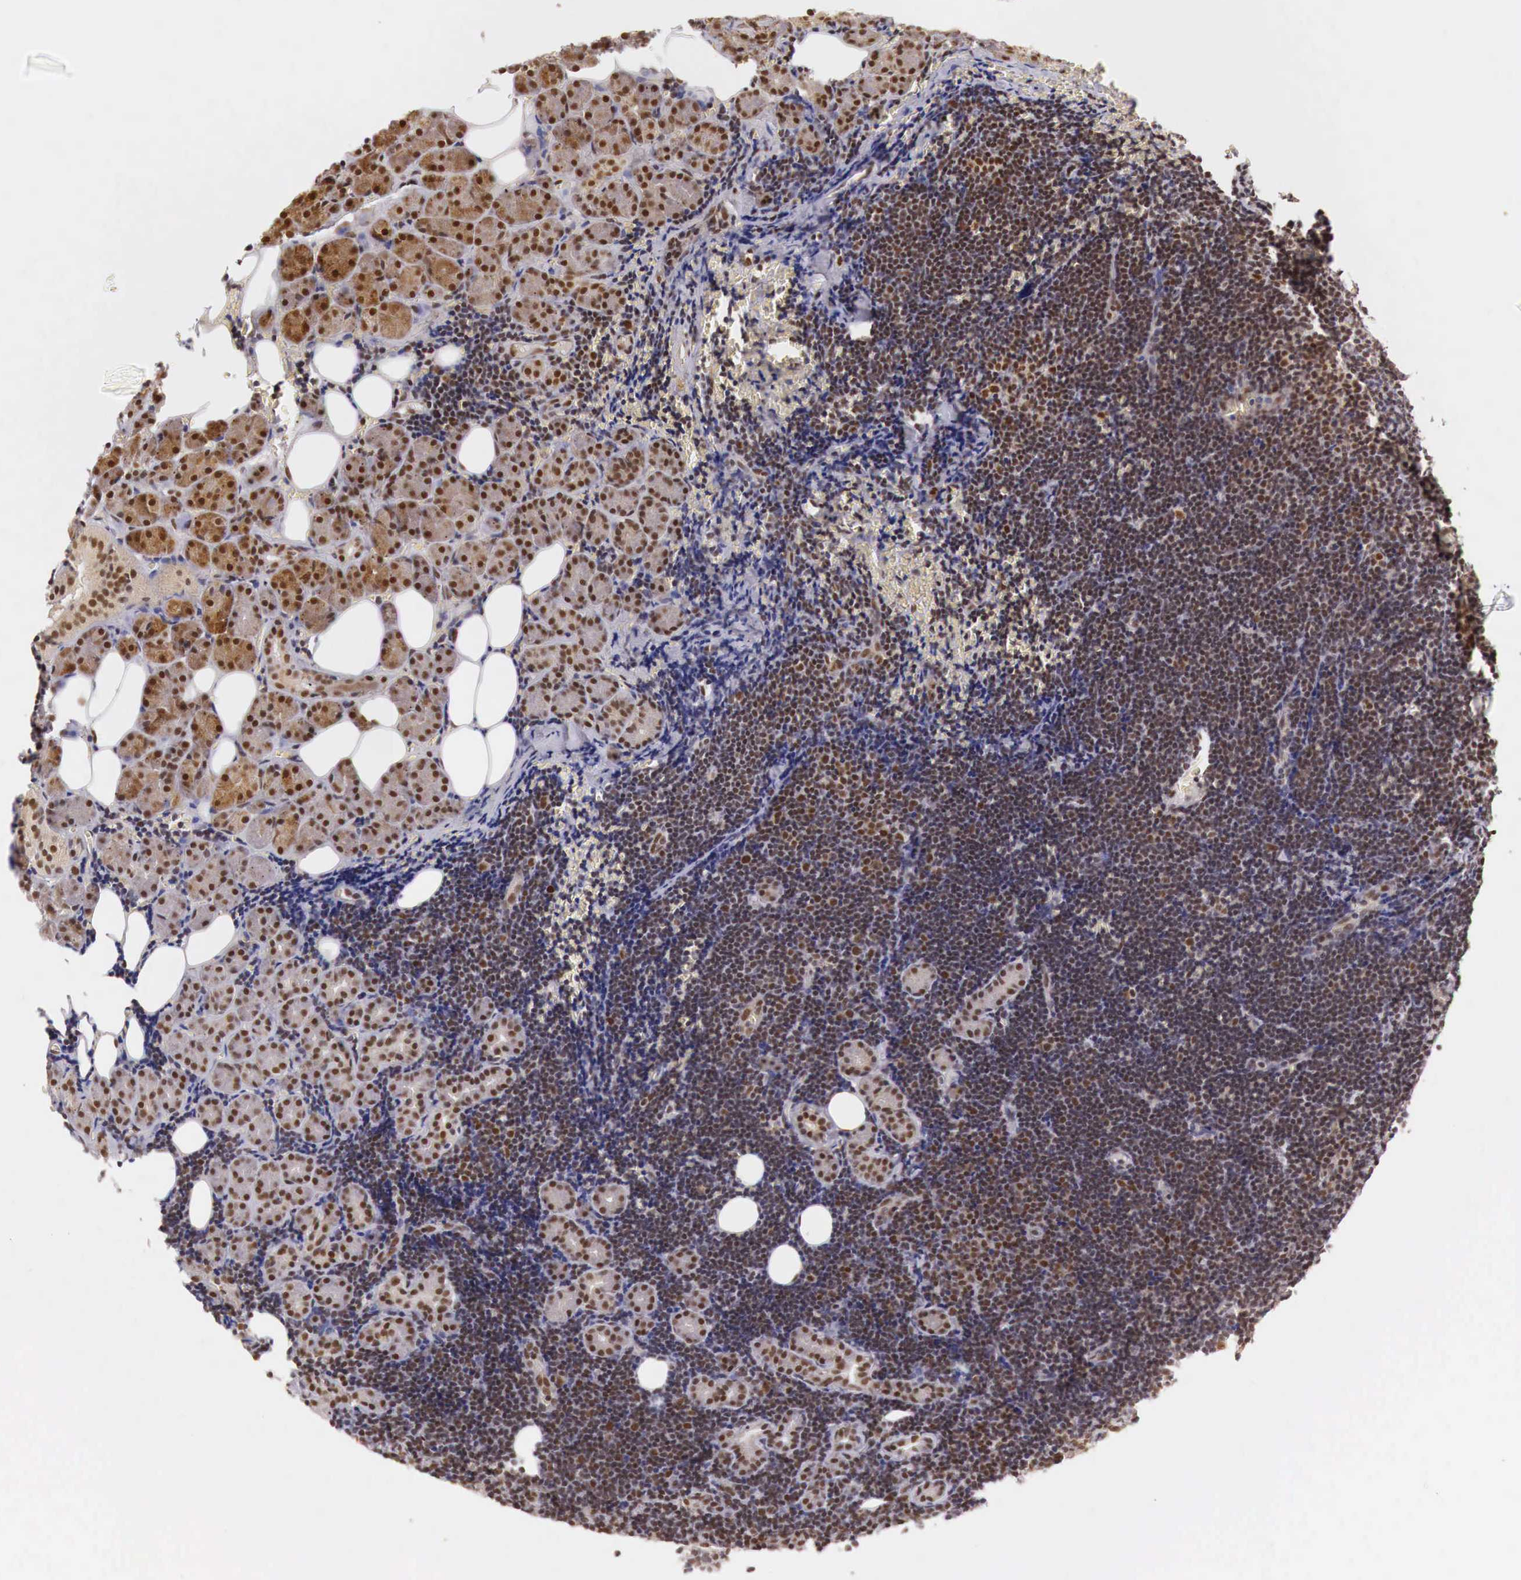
{"staining": {"intensity": "moderate", "quantity": ">75%", "location": "cytoplasmic/membranous,nuclear"}, "tissue": "lymphoma", "cell_type": "Tumor cells", "image_type": "cancer", "snomed": [{"axis": "morphology", "description": "Malignant lymphoma, non-Hodgkin's type, Low grade"}, {"axis": "topography", "description": "Lymph node"}], "caption": "About >75% of tumor cells in malignant lymphoma, non-Hodgkin's type (low-grade) display moderate cytoplasmic/membranous and nuclear protein staining as visualized by brown immunohistochemical staining.", "gene": "GPKOW", "patient": {"sex": "male", "age": 57}}